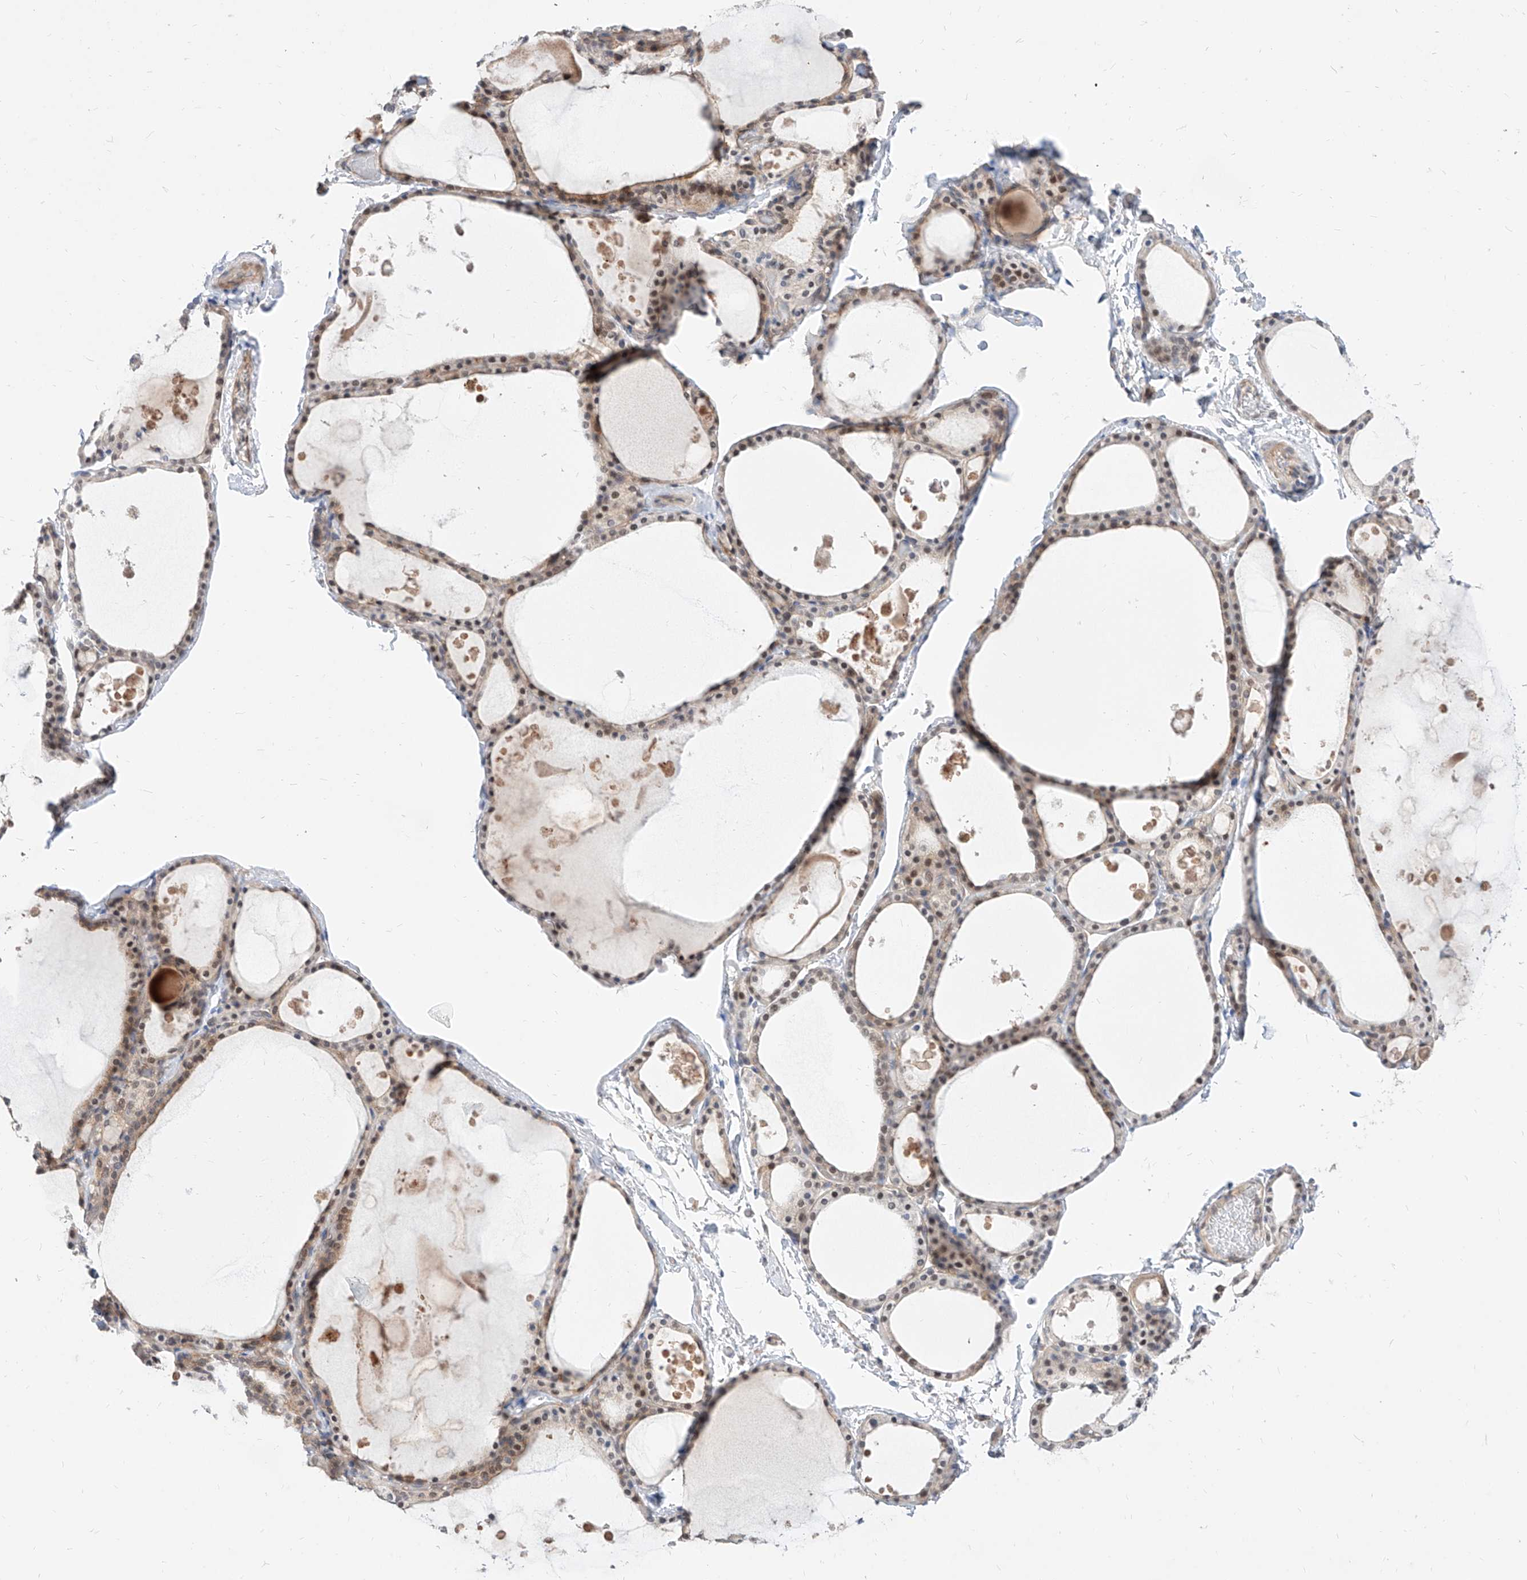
{"staining": {"intensity": "moderate", "quantity": ">75%", "location": "cytoplasmic/membranous,nuclear"}, "tissue": "thyroid gland", "cell_type": "Glandular cells", "image_type": "normal", "snomed": [{"axis": "morphology", "description": "Normal tissue, NOS"}, {"axis": "topography", "description": "Thyroid gland"}], "caption": "A brown stain shows moderate cytoplasmic/membranous,nuclear expression of a protein in glandular cells of unremarkable human thyroid gland. (DAB = brown stain, brightfield microscopy at high magnification).", "gene": "TSNAX", "patient": {"sex": "male", "age": 56}}